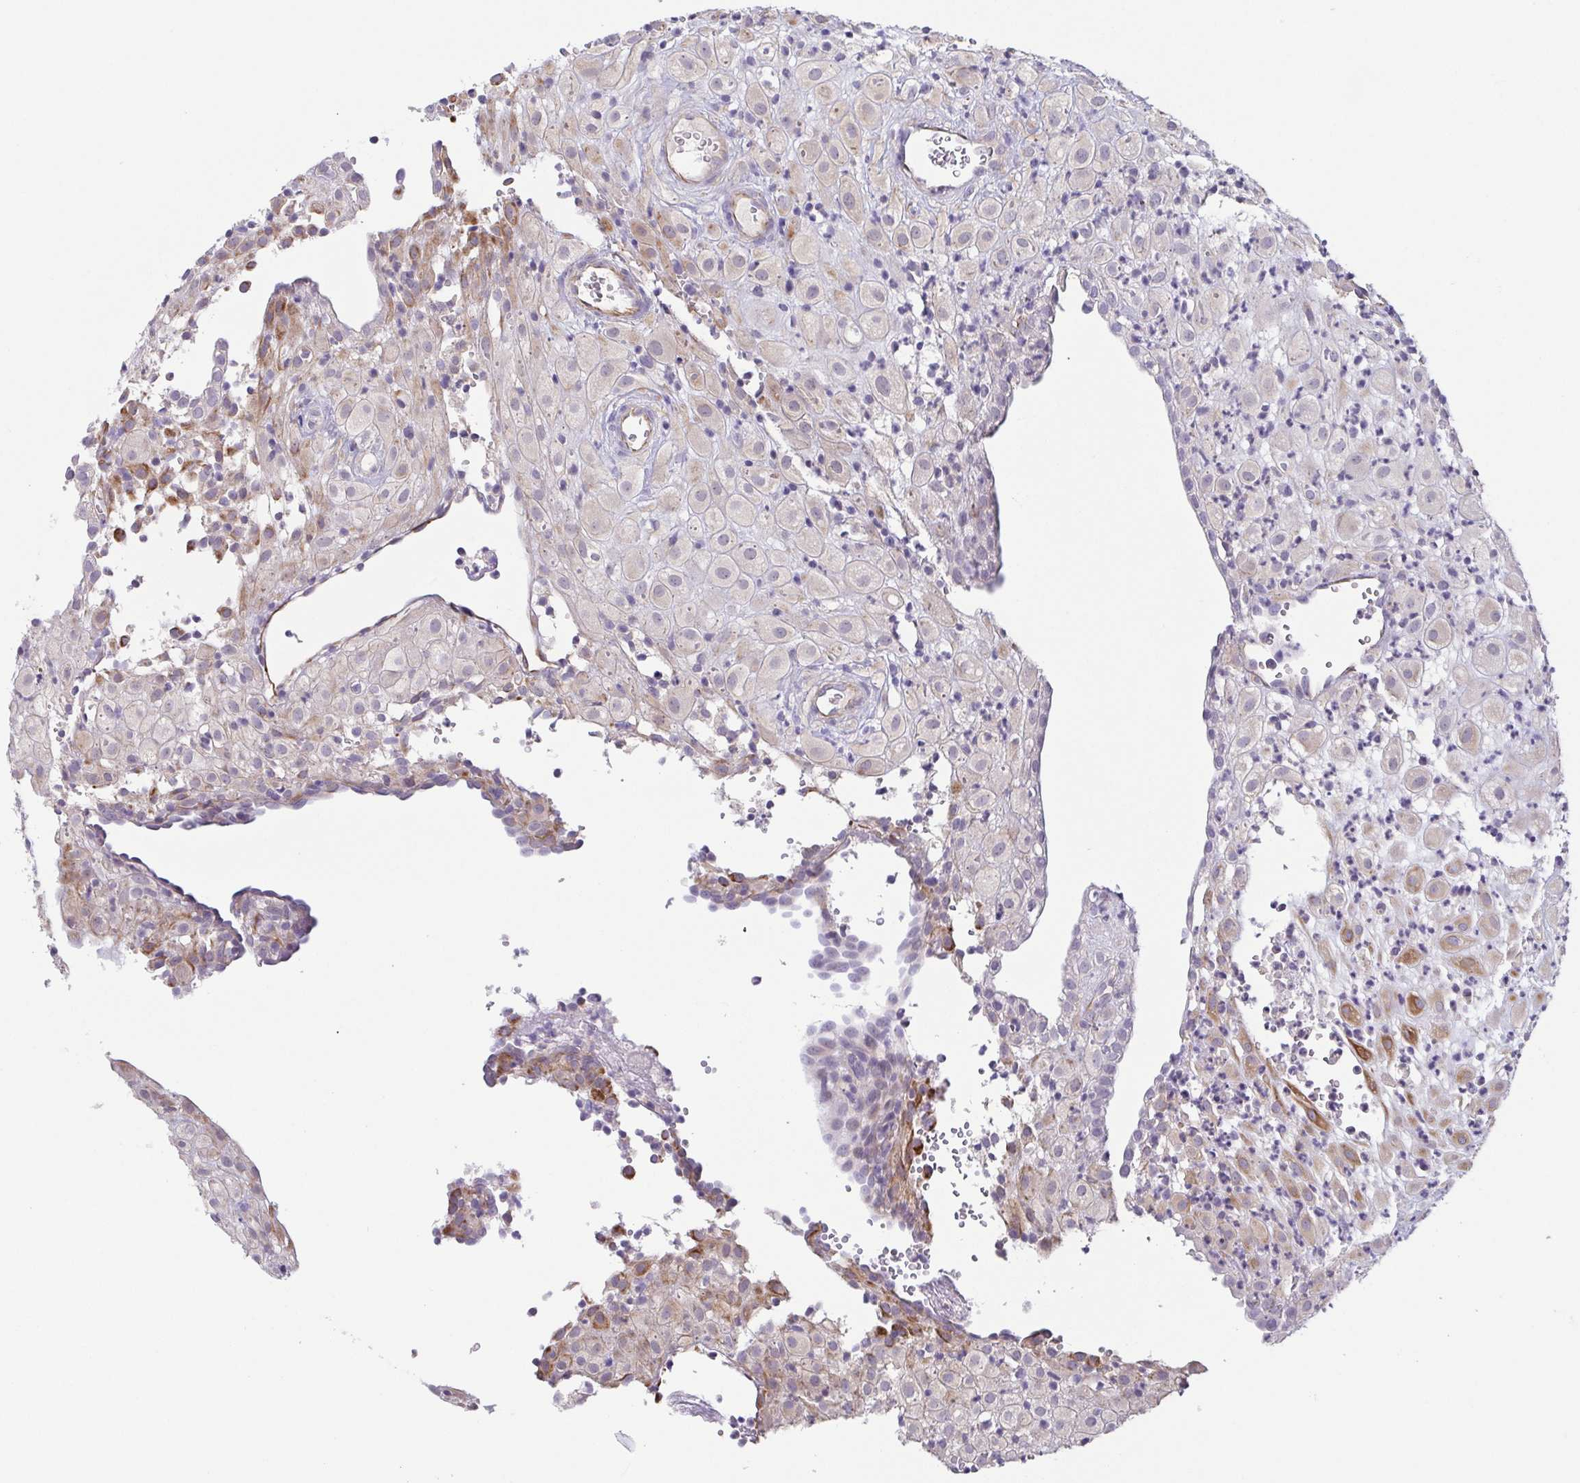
{"staining": {"intensity": "negative", "quantity": "none", "location": "none"}, "tissue": "placenta", "cell_type": "Decidual cells", "image_type": "normal", "snomed": [{"axis": "morphology", "description": "Normal tissue, NOS"}, {"axis": "topography", "description": "Placenta"}], "caption": "DAB immunohistochemical staining of normal placenta displays no significant expression in decidual cells.", "gene": "COL17A1", "patient": {"sex": "female", "age": 24}}